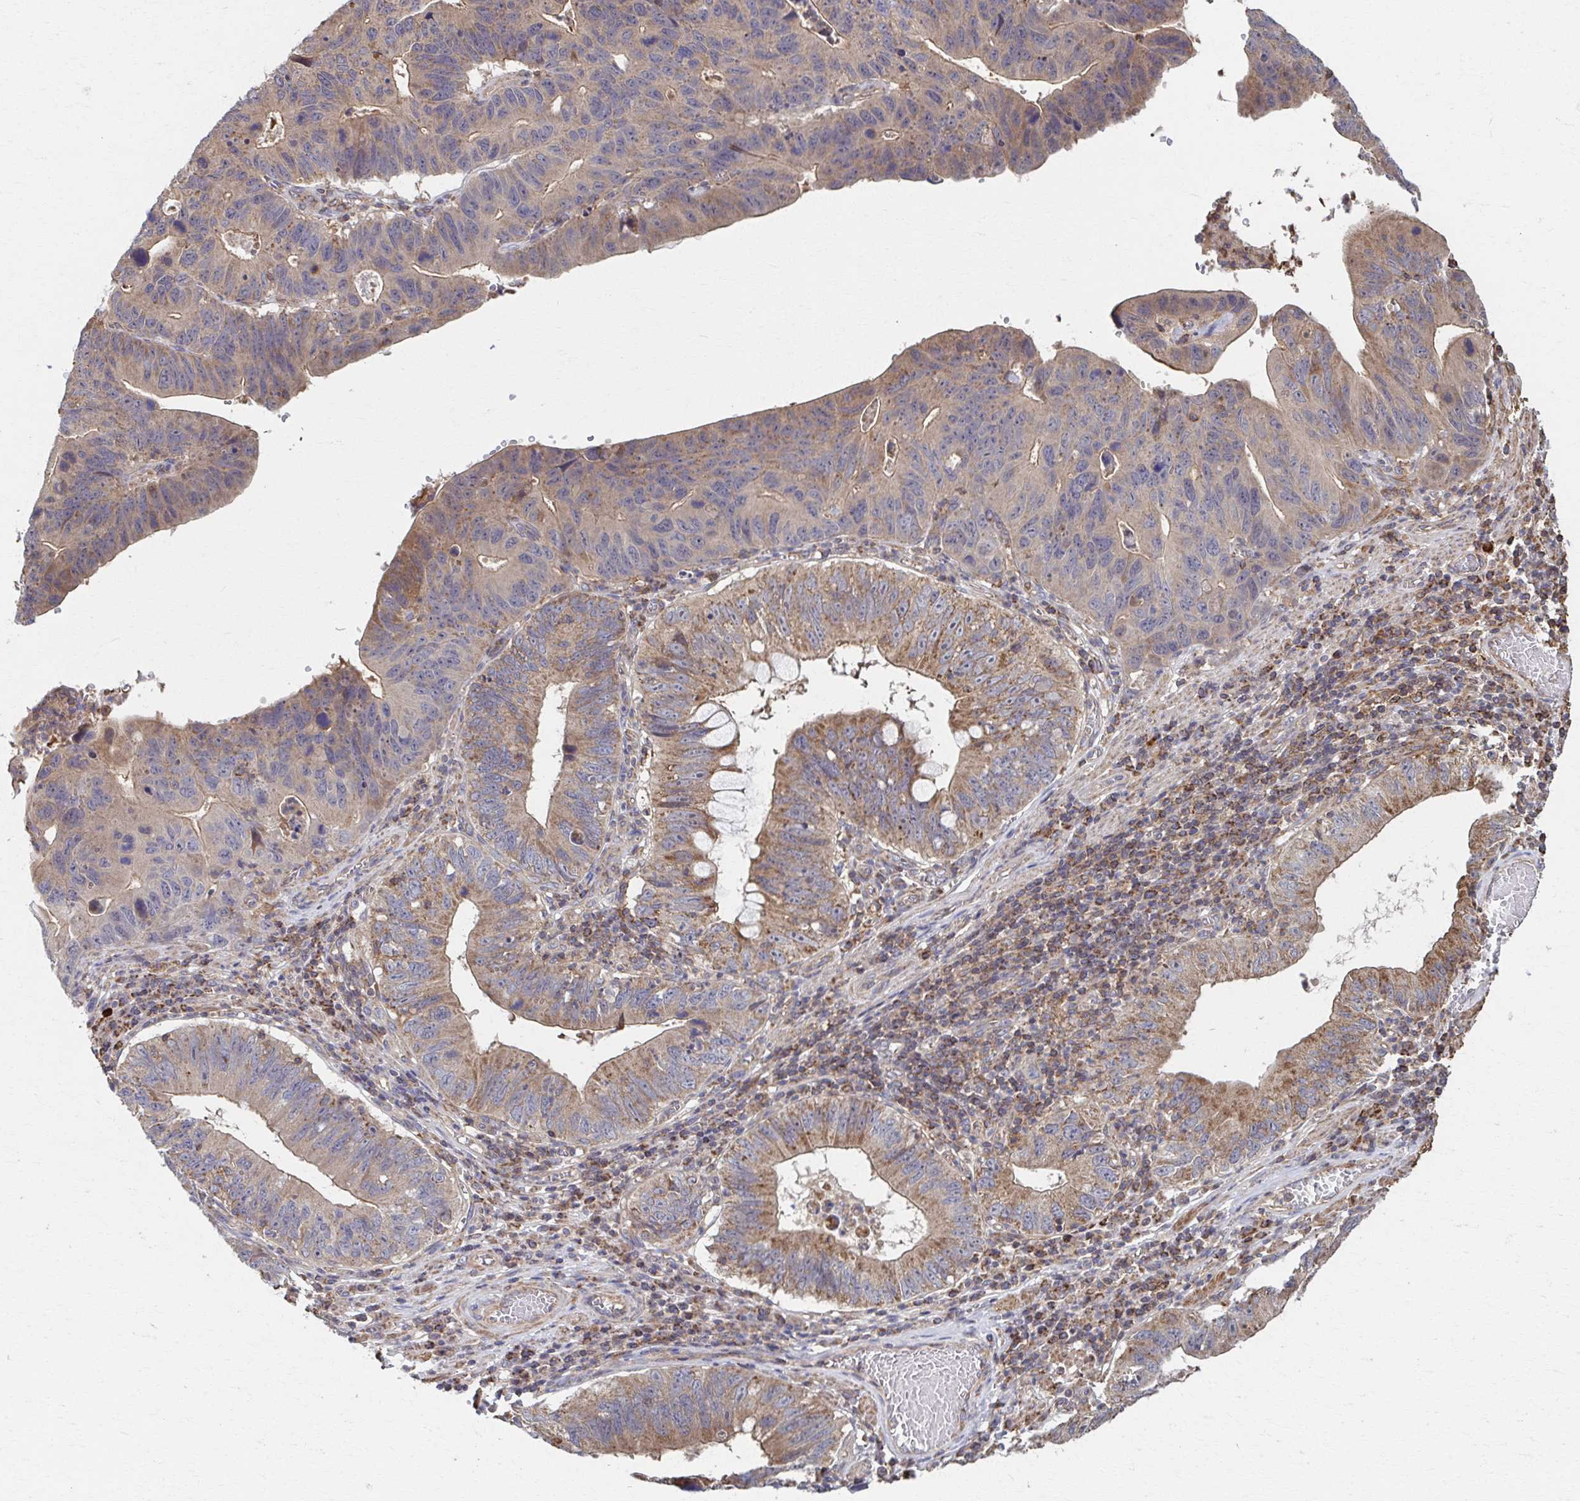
{"staining": {"intensity": "moderate", "quantity": "25%-75%", "location": "cytoplasmic/membranous"}, "tissue": "stomach cancer", "cell_type": "Tumor cells", "image_type": "cancer", "snomed": [{"axis": "morphology", "description": "Adenocarcinoma, NOS"}, {"axis": "topography", "description": "Stomach"}], "caption": "The micrograph reveals a brown stain indicating the presence of a protein in the cytoplasmic/membranous of tumor cells in stomach cancer.", "gene": "KLHL34", "patient": {"sex": "male", "age": 59}}